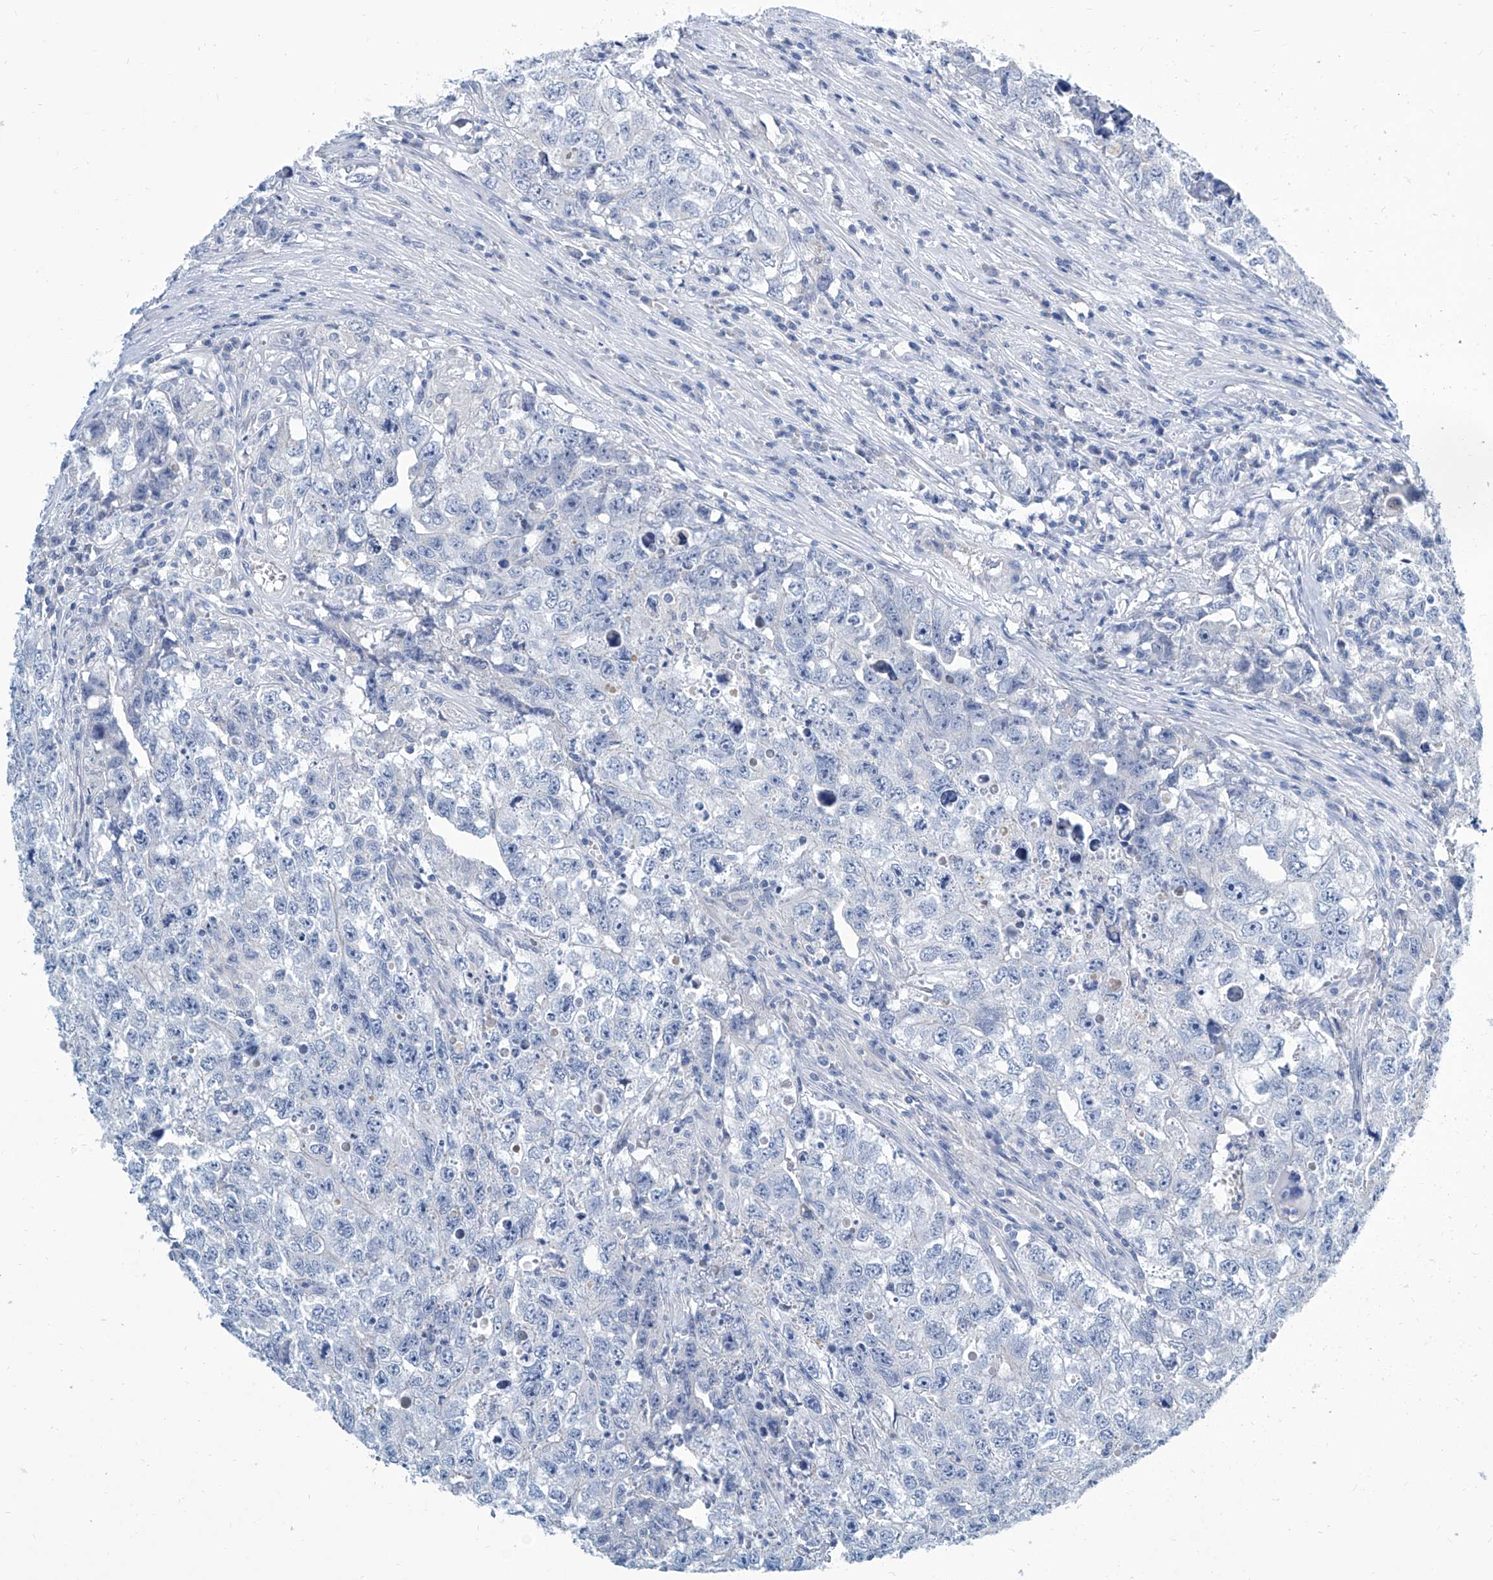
{"staining": {"intensity": "negative", "quantity": "none", "location": "none"}, "tissue": "testis cancer", "cell_type": "Tumor cells", "image_type": "cancer", "snomed": [{"axis": "morphology", "description": "Seminoma, NOS"}, {"axis": "morphology", "description": "Carcinoma, Embryonal, NOS"}, {"axis": "topography", "description": "Testis"}], "caption": "Tumor cells show no significant expression in testis cancer (seminoma).", "gene": "ZNF519", "patient": {"sex": "male", "age": 43}}